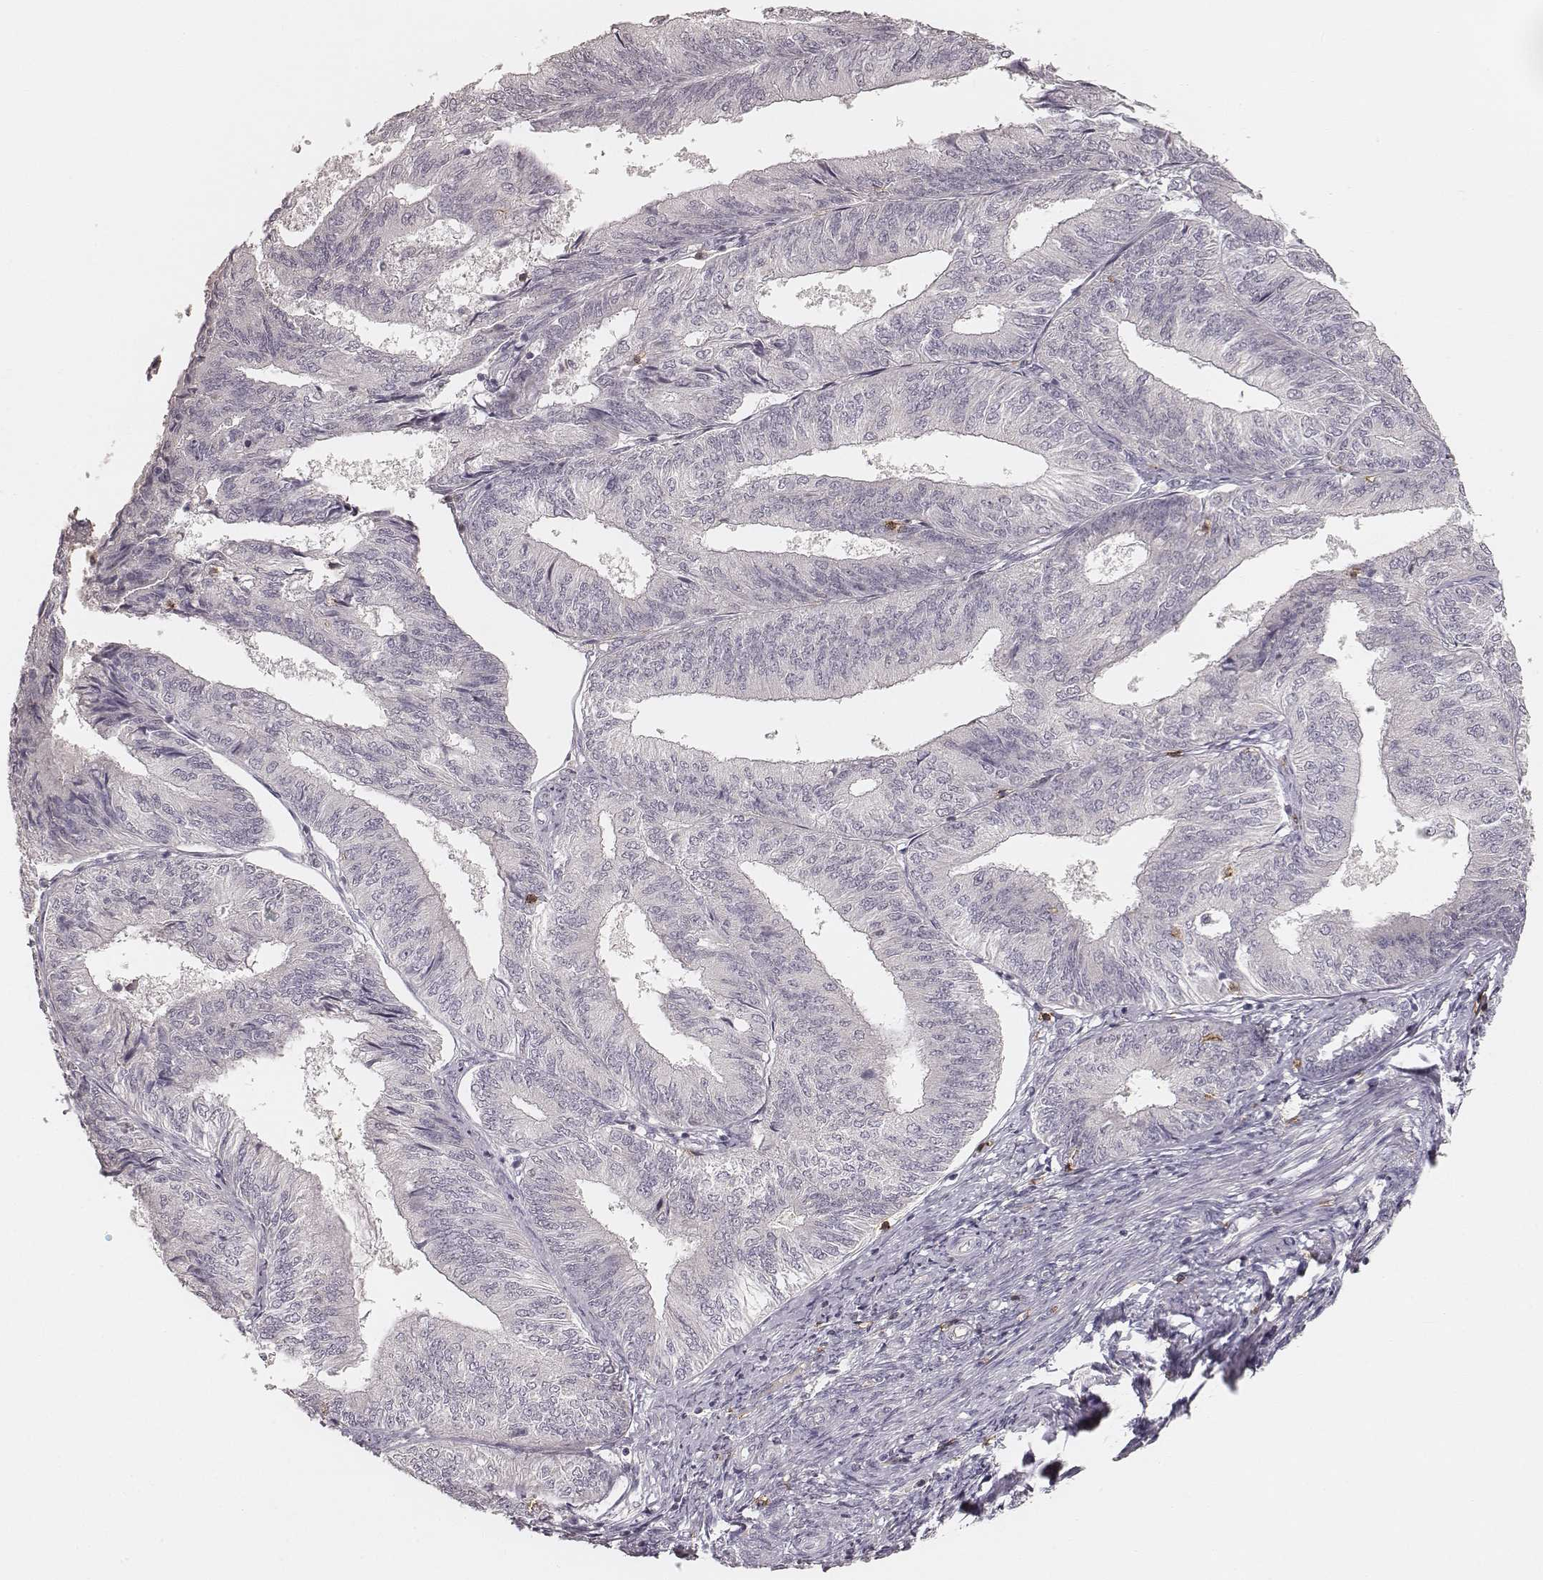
{"staining": {"intensity": "negative", "quantity": "none", "location": "none"}, "tissue": "endometrial cancer", "cell_type": "Tumor cells", "image_type": "cancer", "snomed": [{"axis": "morphology", "description": "Adenocarcinoma, NOS"}, {"axis": "topography", "description": "Endometrium"}], "caption": "Tumor cells show no significant positivity in endometrial adenocarcinoma.", "gene": "CD8A", "patient": {"sex": "female", "age": 58}}